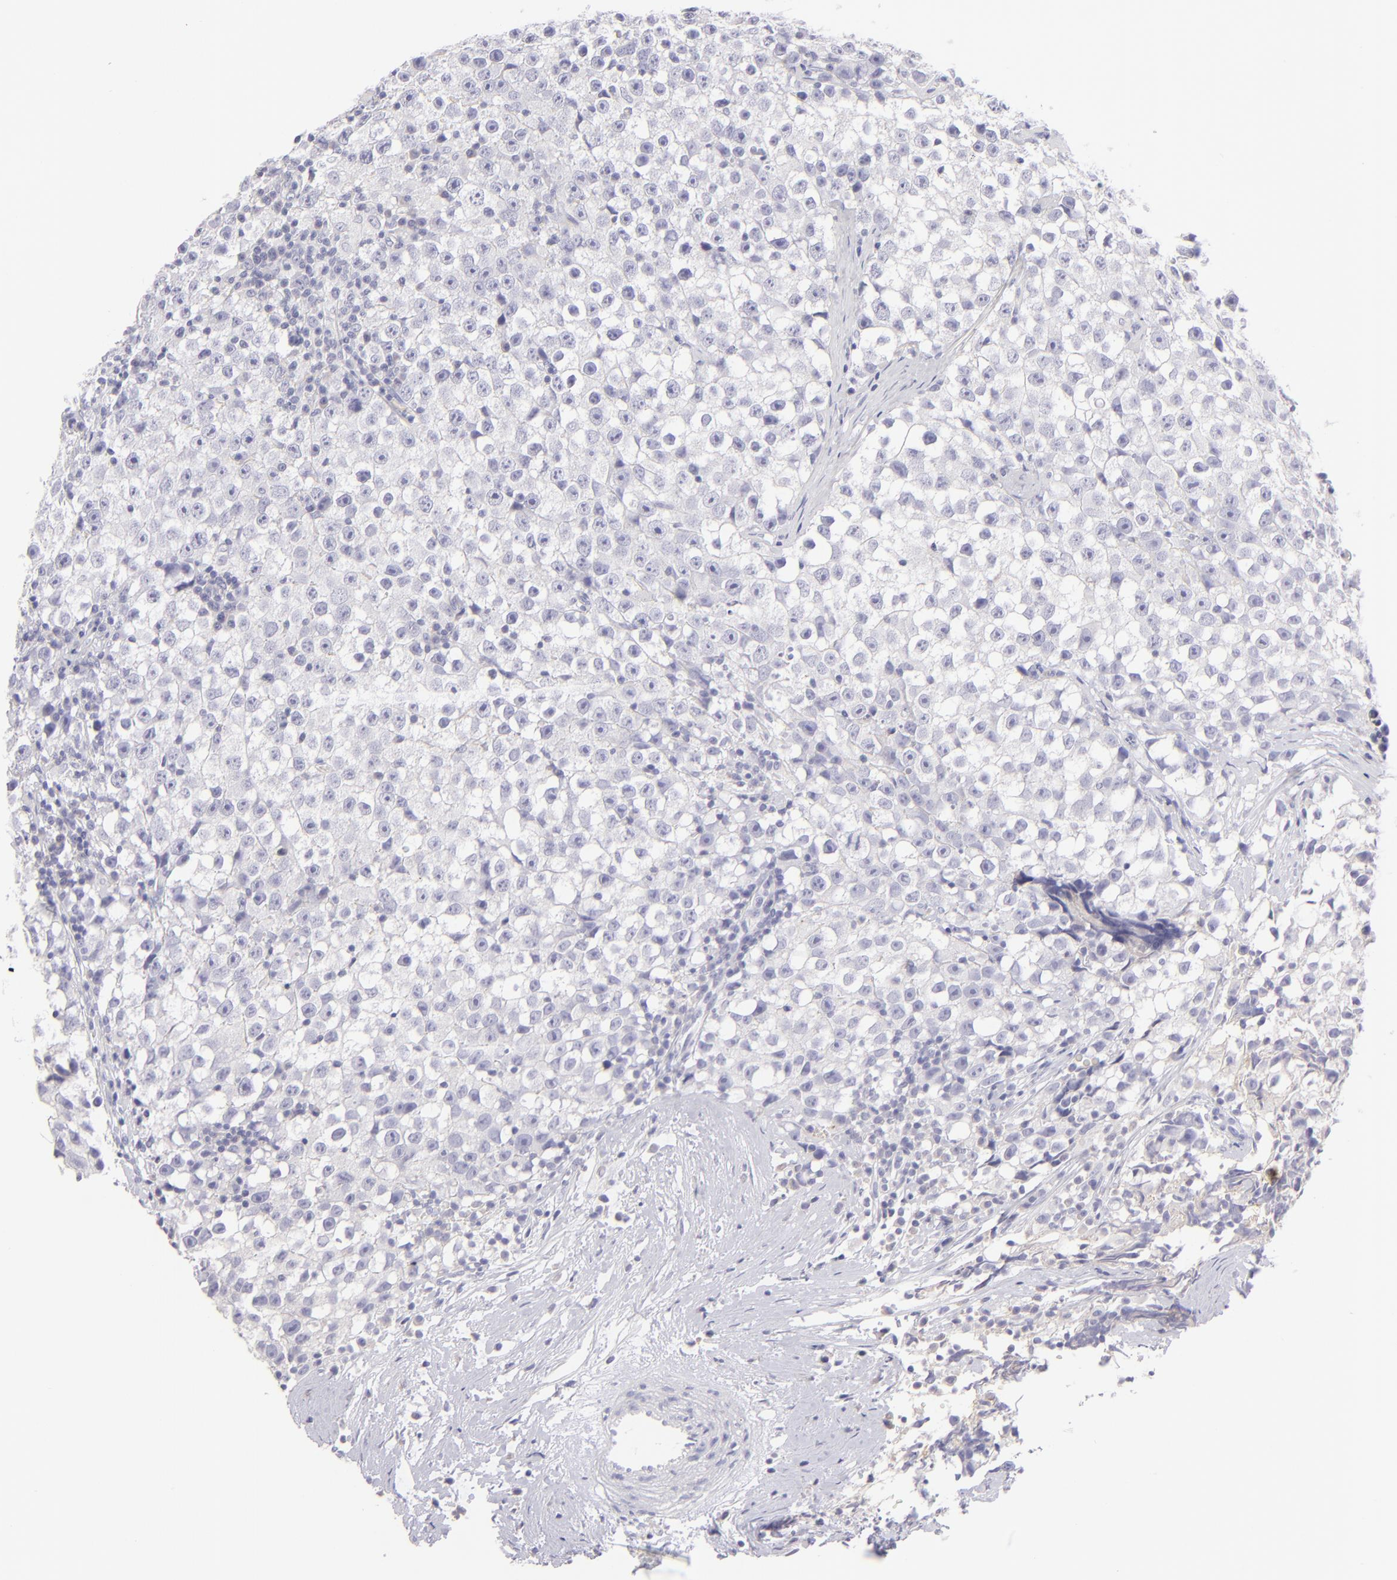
{"staining": {"intensity": "negative", "quantity": "none", "location": "none"}, "tissue": "testis cancer", "cell_type": "Tumor cells", "image_type": "cancer", "snomed": [{"axis": "morphology", "description": "Seminoma, NOS"}, {"axis": "topography", "description": "Testis"}], "caption": "Testis cancer (seminoma) stained for a protein using immunohistochemistry displays no expression tumor cells.", "gene": "CLDN4", "patient": {"sex": "male", "age": 35}}